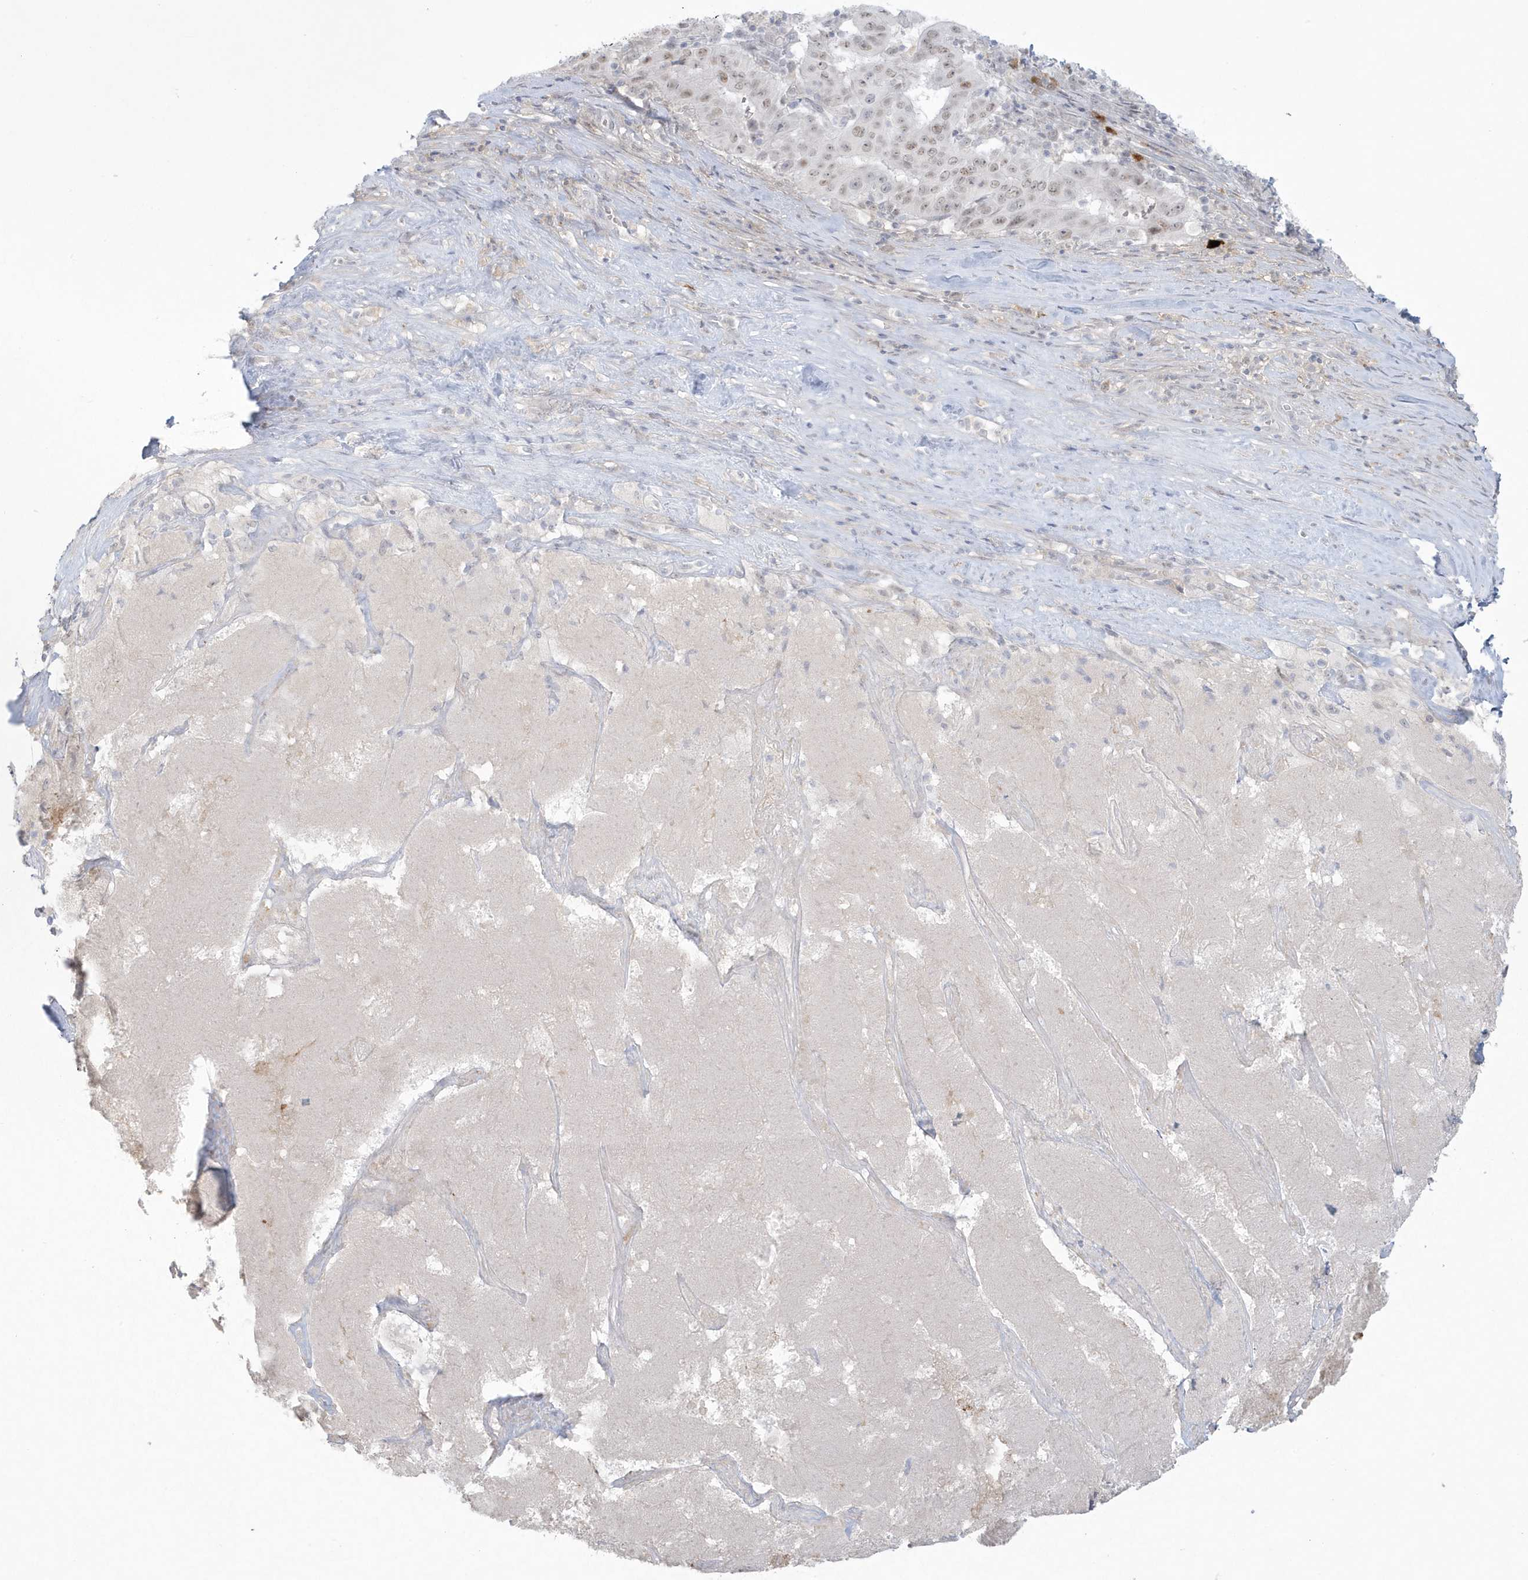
{"staining": {"intensity": "weak", "quantity": ">75%", "location": "nuclear"}, "tissue": "pancreatic cancer", "cell_type": "Tumor cells", "image_type": "cancer", "snomed": [{"axis": "morphology", "description": "Adenocarcinoma, NOS"}, {"axis": "topography", "description": "Pancreas"}], "caption": "High-magnification brightfield microscopy of pancreatic adenocarcinoma stained with DAB (brown) and counterstained with hematoxylin (blue). tumor cells exhibit weak nuclear expression is appreciated in approximately>75% of cells. (DAB IHC with brightfield microscopy, high magnification).", "gene": "HERC6", "patient": {"sex": "male", "age": 63}}